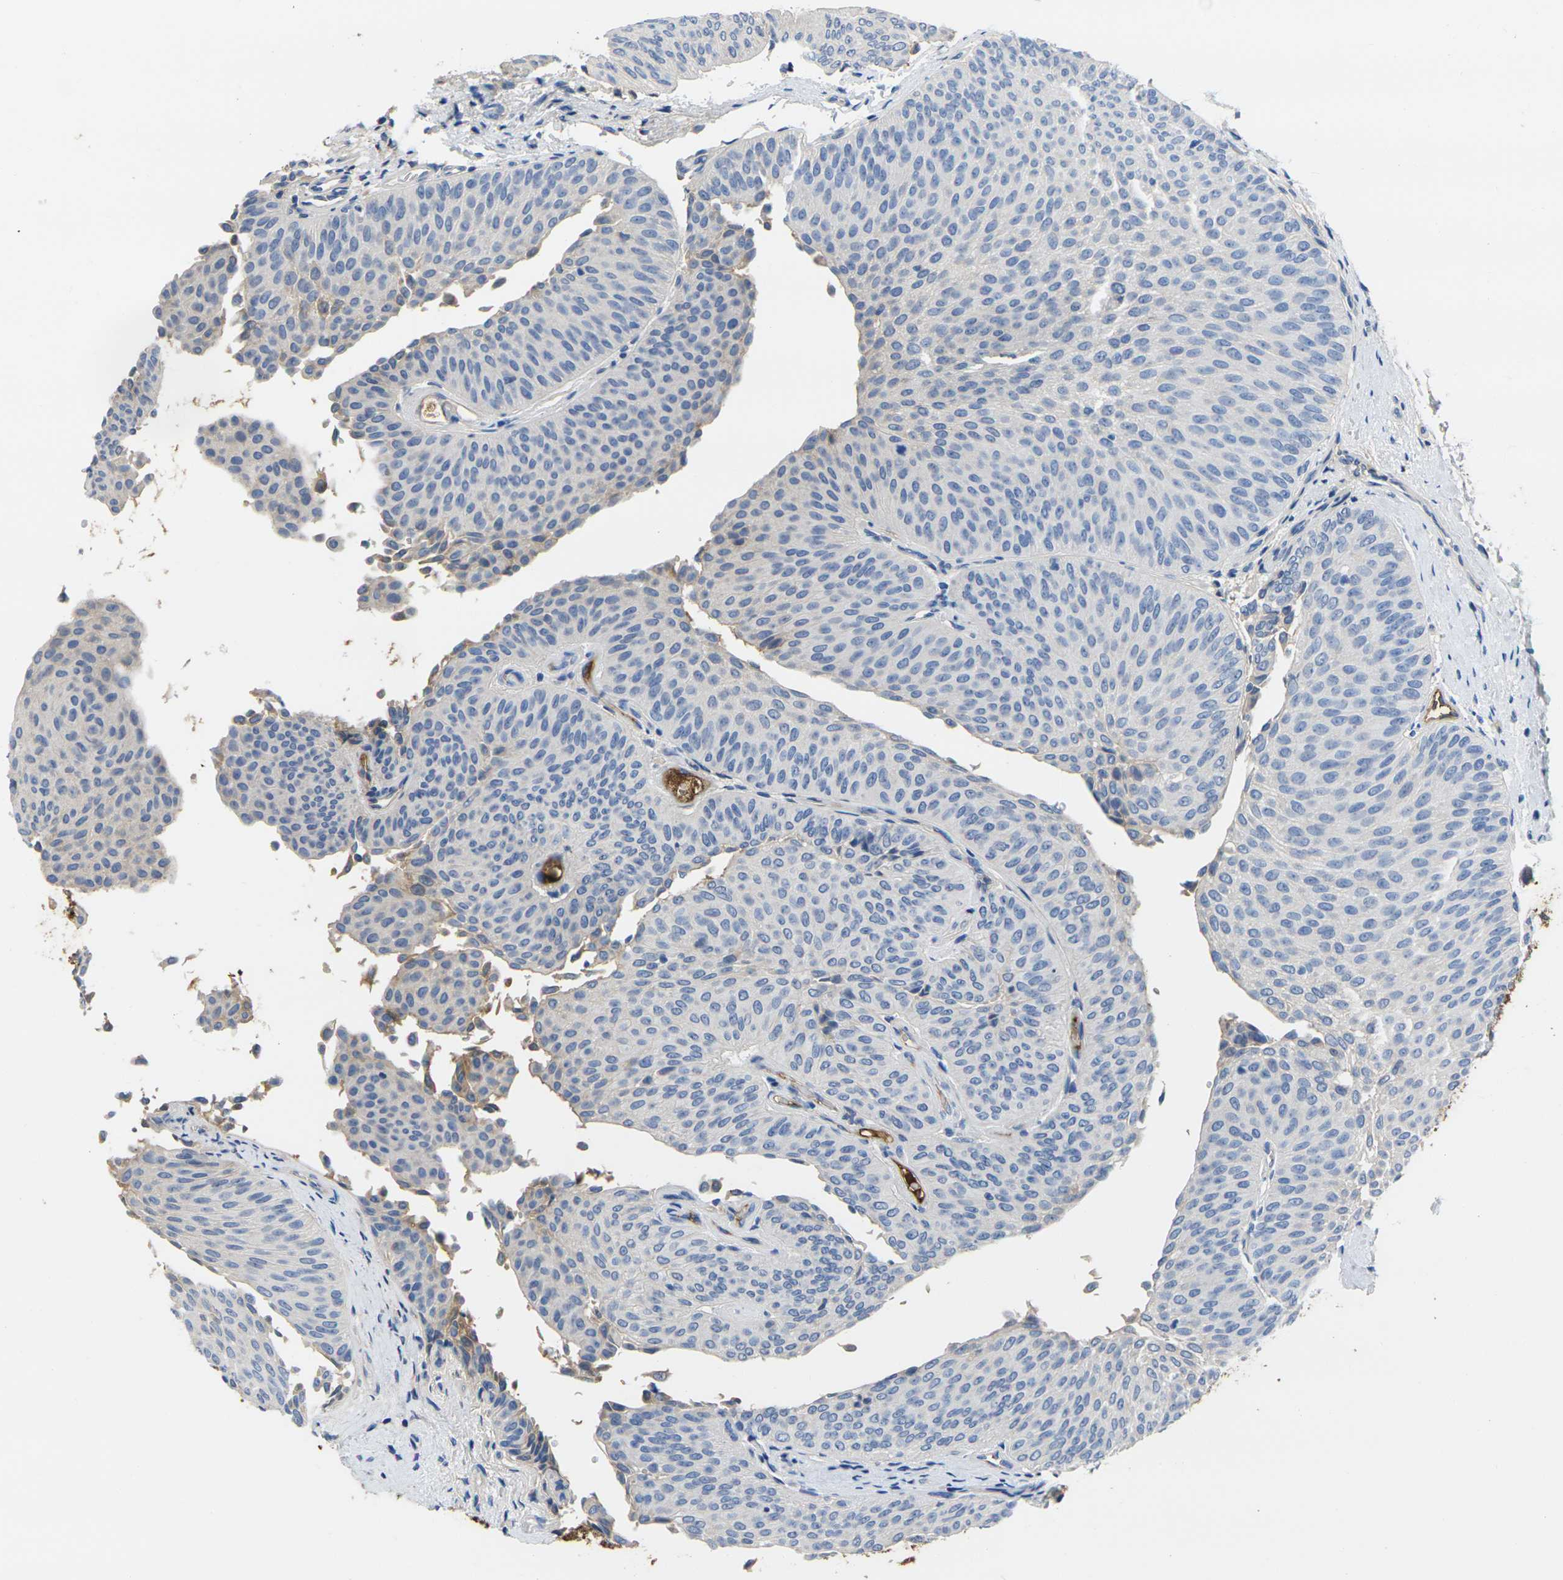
{"staining": {"intensity": "negative", "quantity": "none", "location": "none"}, "tissue": "urothelial cancer", "cell_type": "Tumor cells", "image_type": "cancer", "snomed": [{"axis": "morphology", "description": "Urothelial carcinoma, Low grade"}, {"axis": "topography", "description": "Urinary bladder"}], "caption": "Tumor cells show no significant staining in urothelial carcinoma (low-grade).", "gene": "GREM2", "patient": {"sex": "female", "age": 60}}